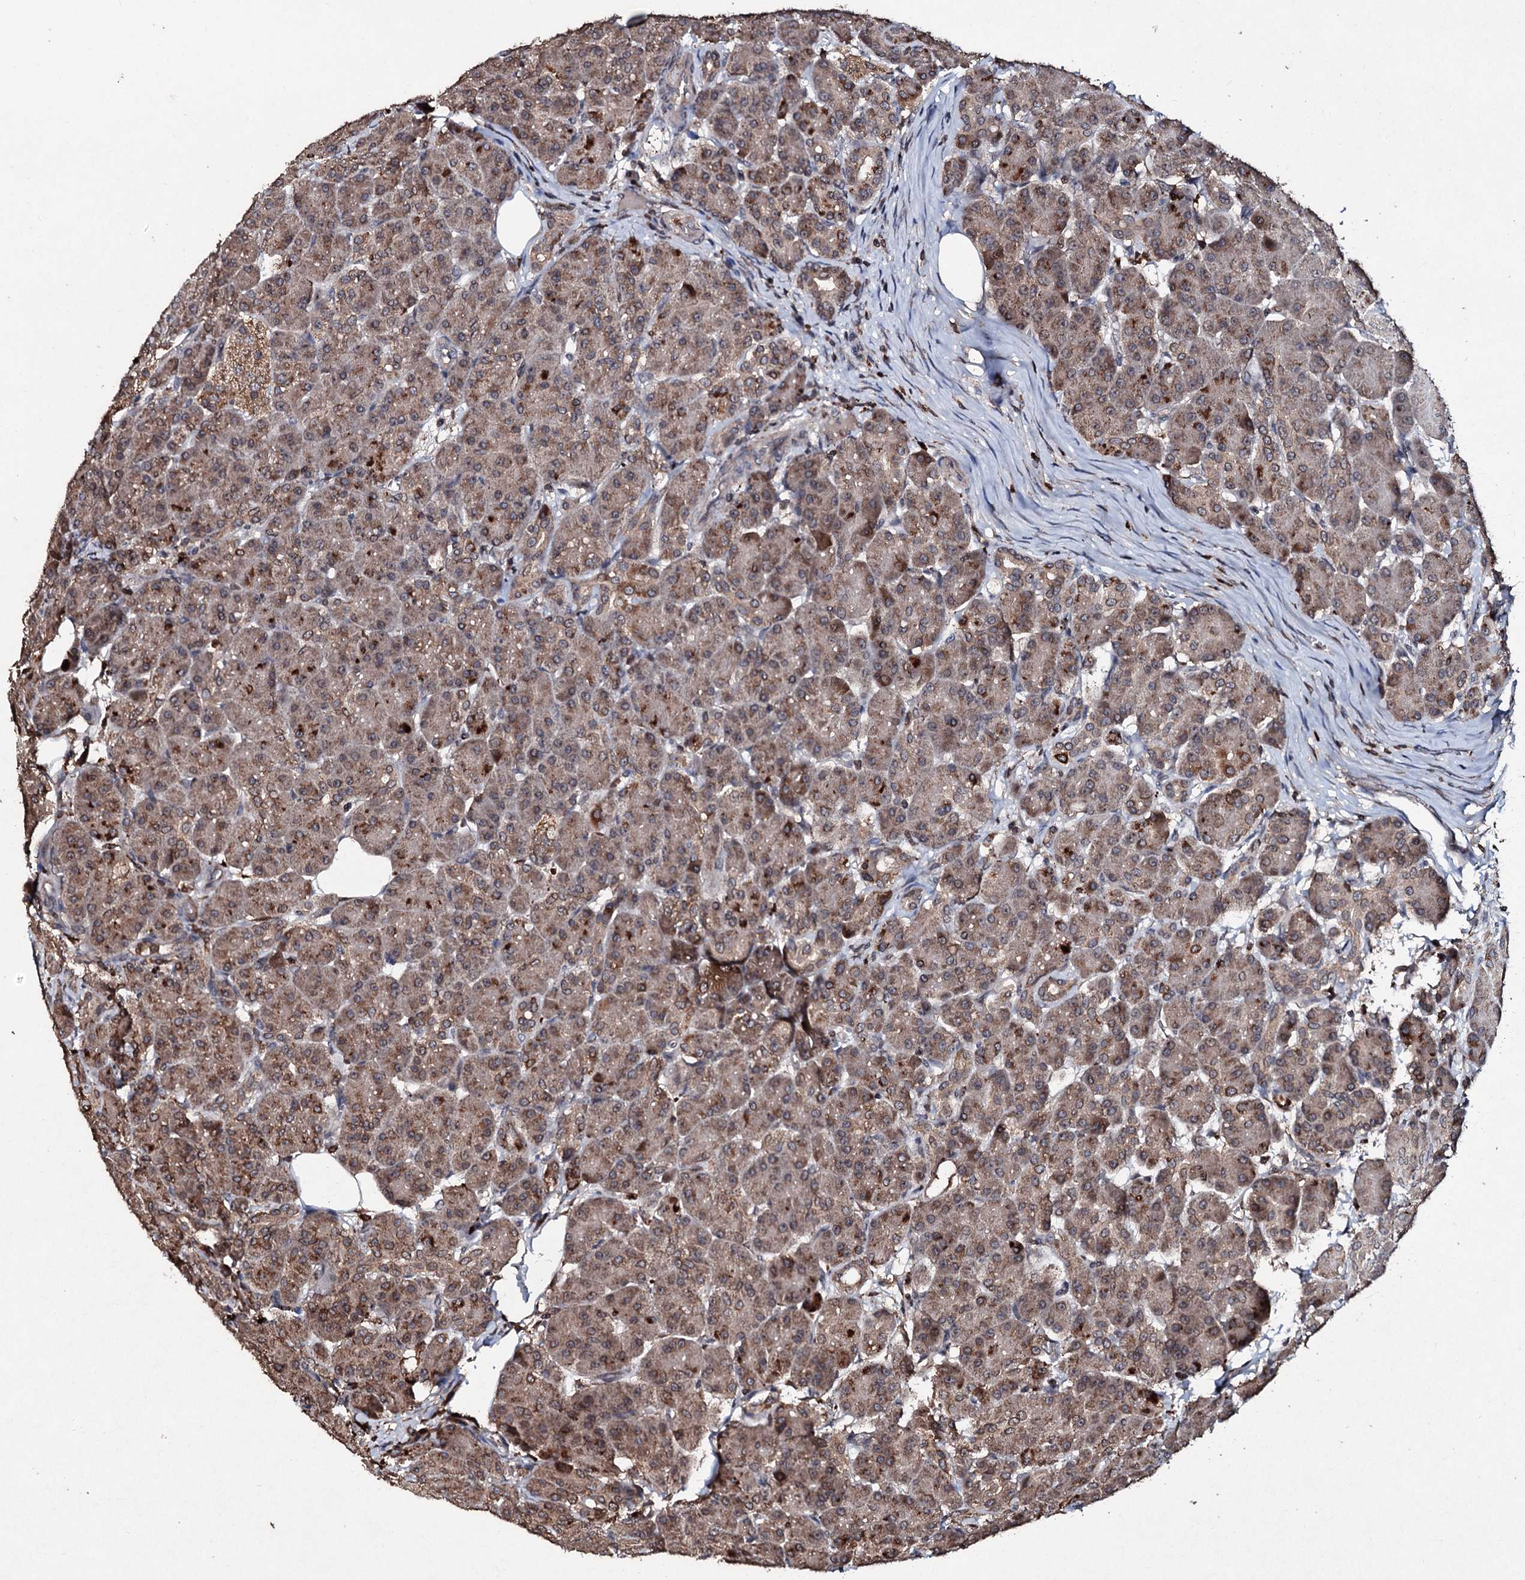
{"staining": {"intensity": "moderate", "quantity": ">75%", "location": "cytoplasmic/membranous"}, "tissue": "pancreas", "cell_type": "Exocrine glandular cells", "image_type": "normal", "snomed": [{"axis": "morphology", "description": "Normal tissue, NOS"}, {"axis": "topography", "description": "Pancreas"}], "caption": "Immunohistochemical staining of normal pancreas shows medium levels of moderate cytoplasmic/membranous expression in approximately >75% of exocrine glandular cells. The protein of interest is stained brown, and the nuclei are stained in blue (DAB IHC with brightfield microscopy, high magnification).", "gene": "SDHAF2", "patient": {"sex": "male", "age": 63}}